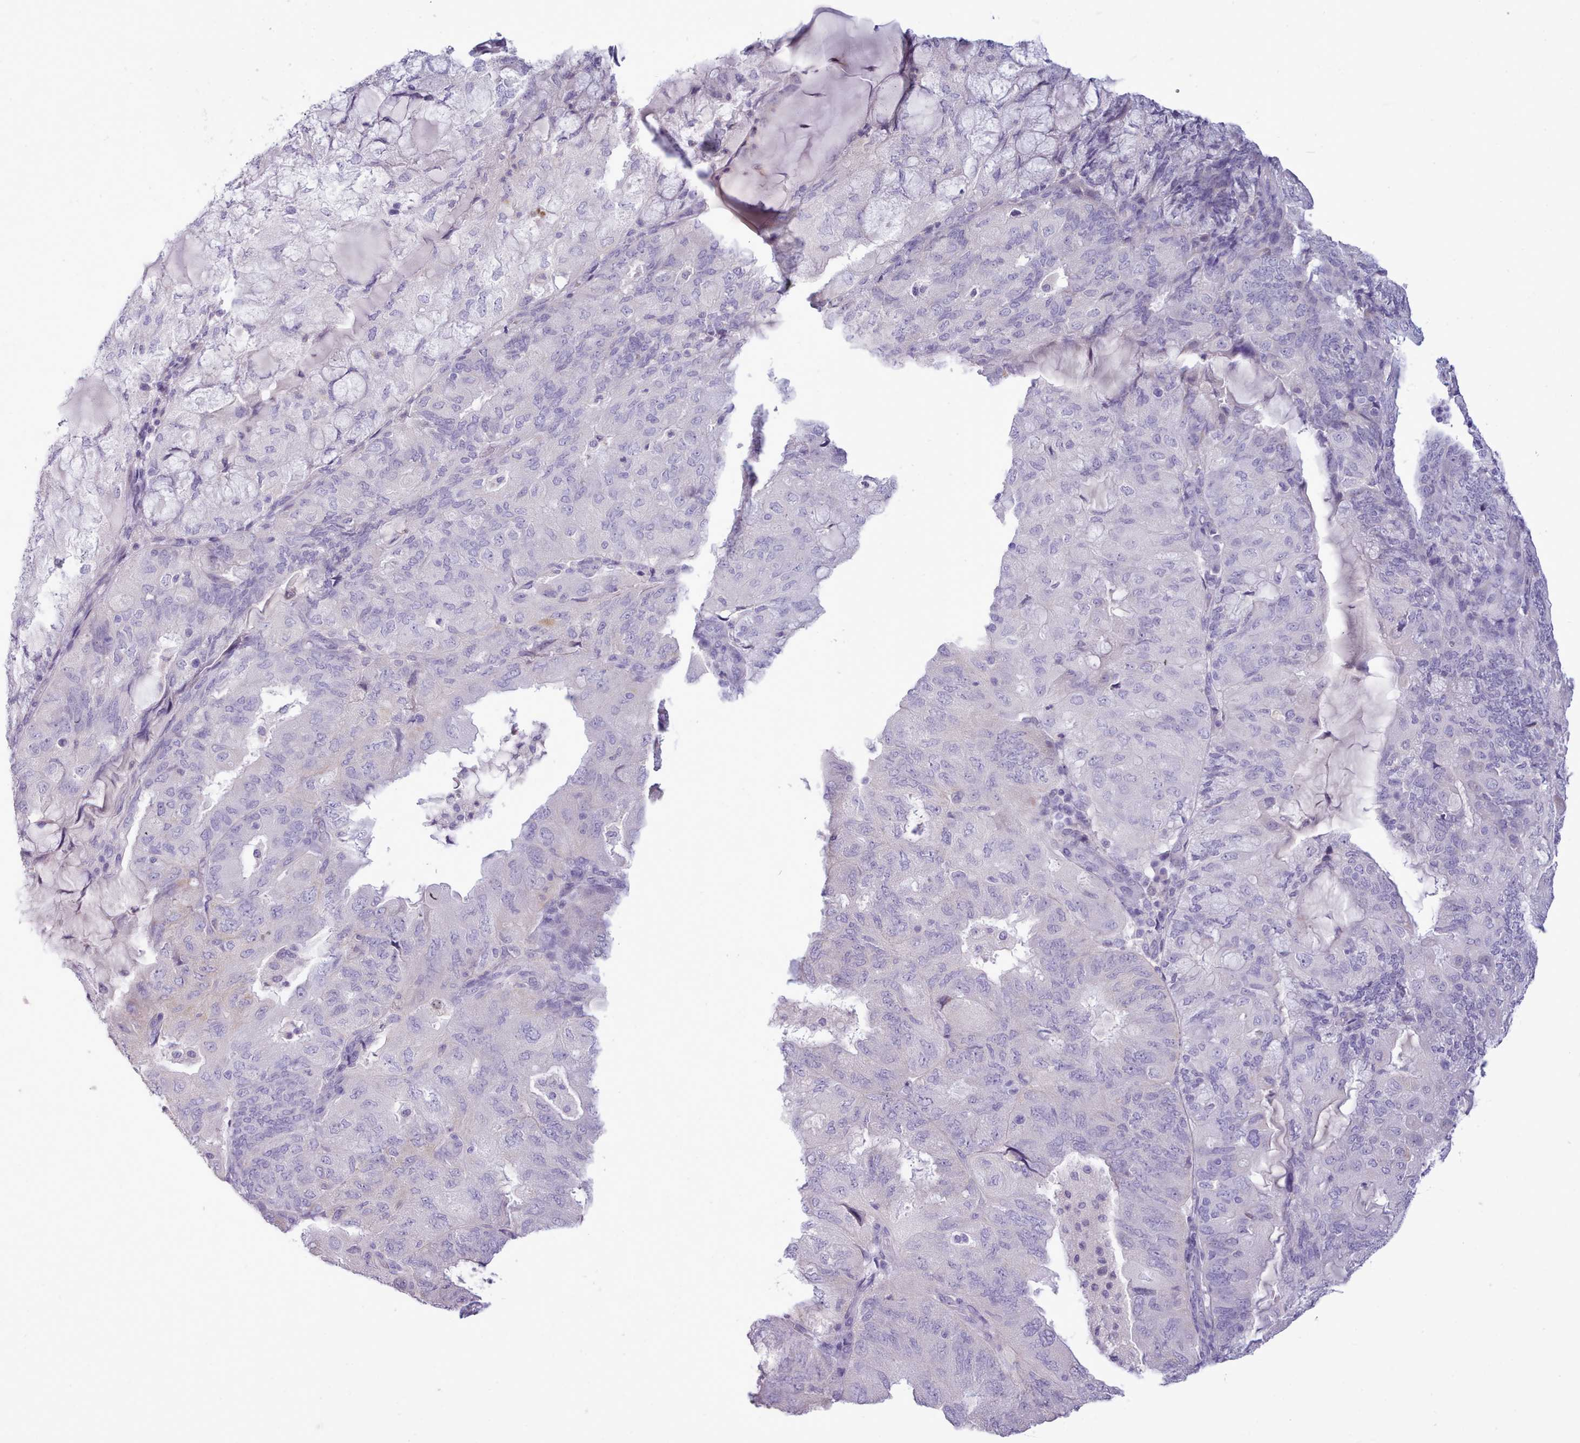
{"staining": {"intensity": "negative", "quantity": "none", "location": "none"}, "tissue": "endometrial cancer", "cell_type": "Tumor cells", "image_type": "cancer", "snomed": [{"axis": "morphology", "description": "Adenocarcinoma, NOS"}, {"axis": "topography", "description": "Endometrium"}], "caption": "This is an immunohistochemistry (IHC) photomicrograph of human adenocarcinoma (endometrial). There is no staining in tumor cells.", "gene": "CYP2A13", "patient": {"sex": "female", "age": 81}}